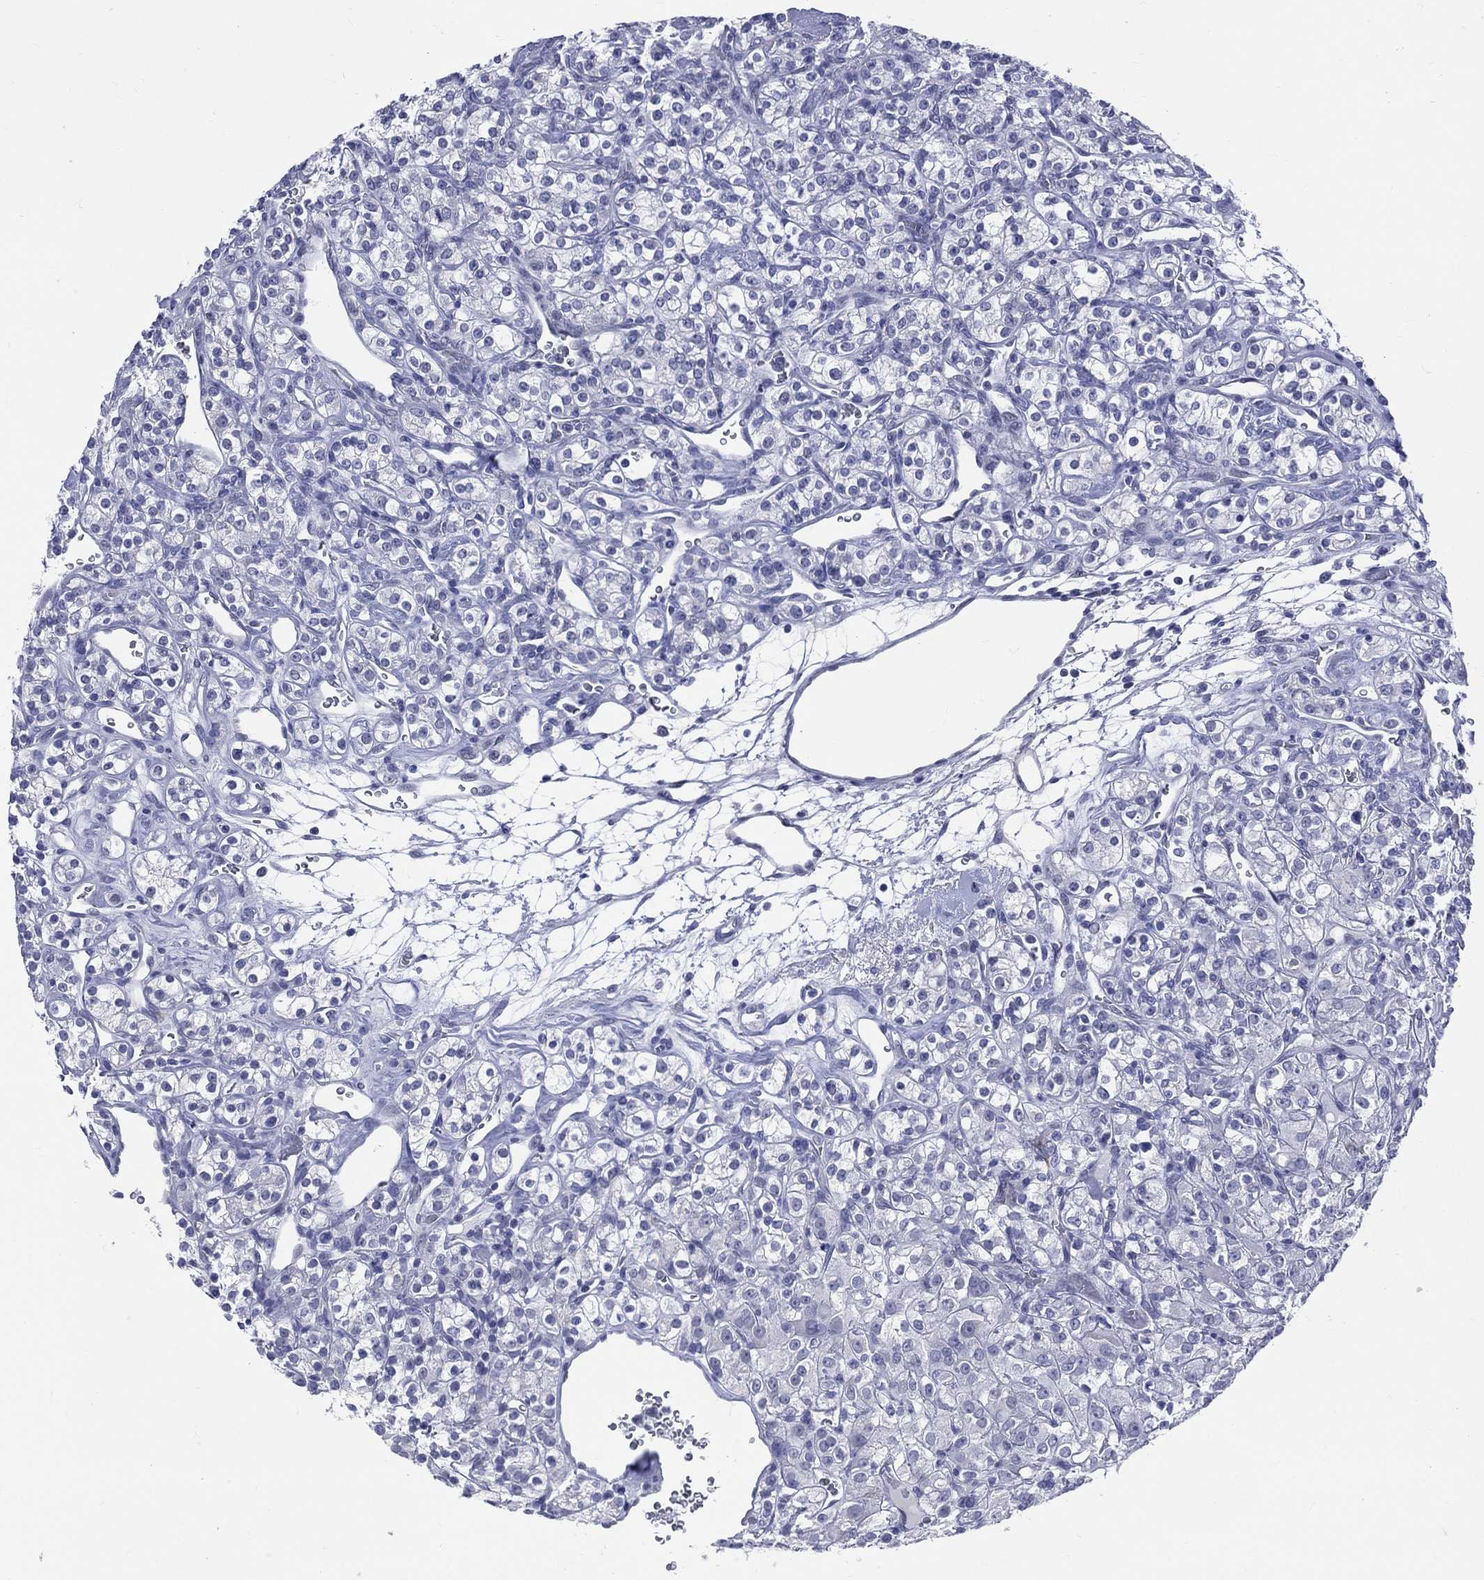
{"staining": {"intensity": "negative", "quantity": "none", "location": "none"}, "tissue": "renal cancer", "cell_type": "Tumor cells", "image_type": "cancer", "snomed": [{"axis": "morphology", "description": "Adenocarcinoma, NOS"}, {"axis": "topography", "description": "Kidney"}], "caption": "Renal adenocarcinoma was stained to show a protein in brown. There is no significant expression in tumor cells.", "gene": "MLLT10", "patient": {"sex": "male", "age": 77}}